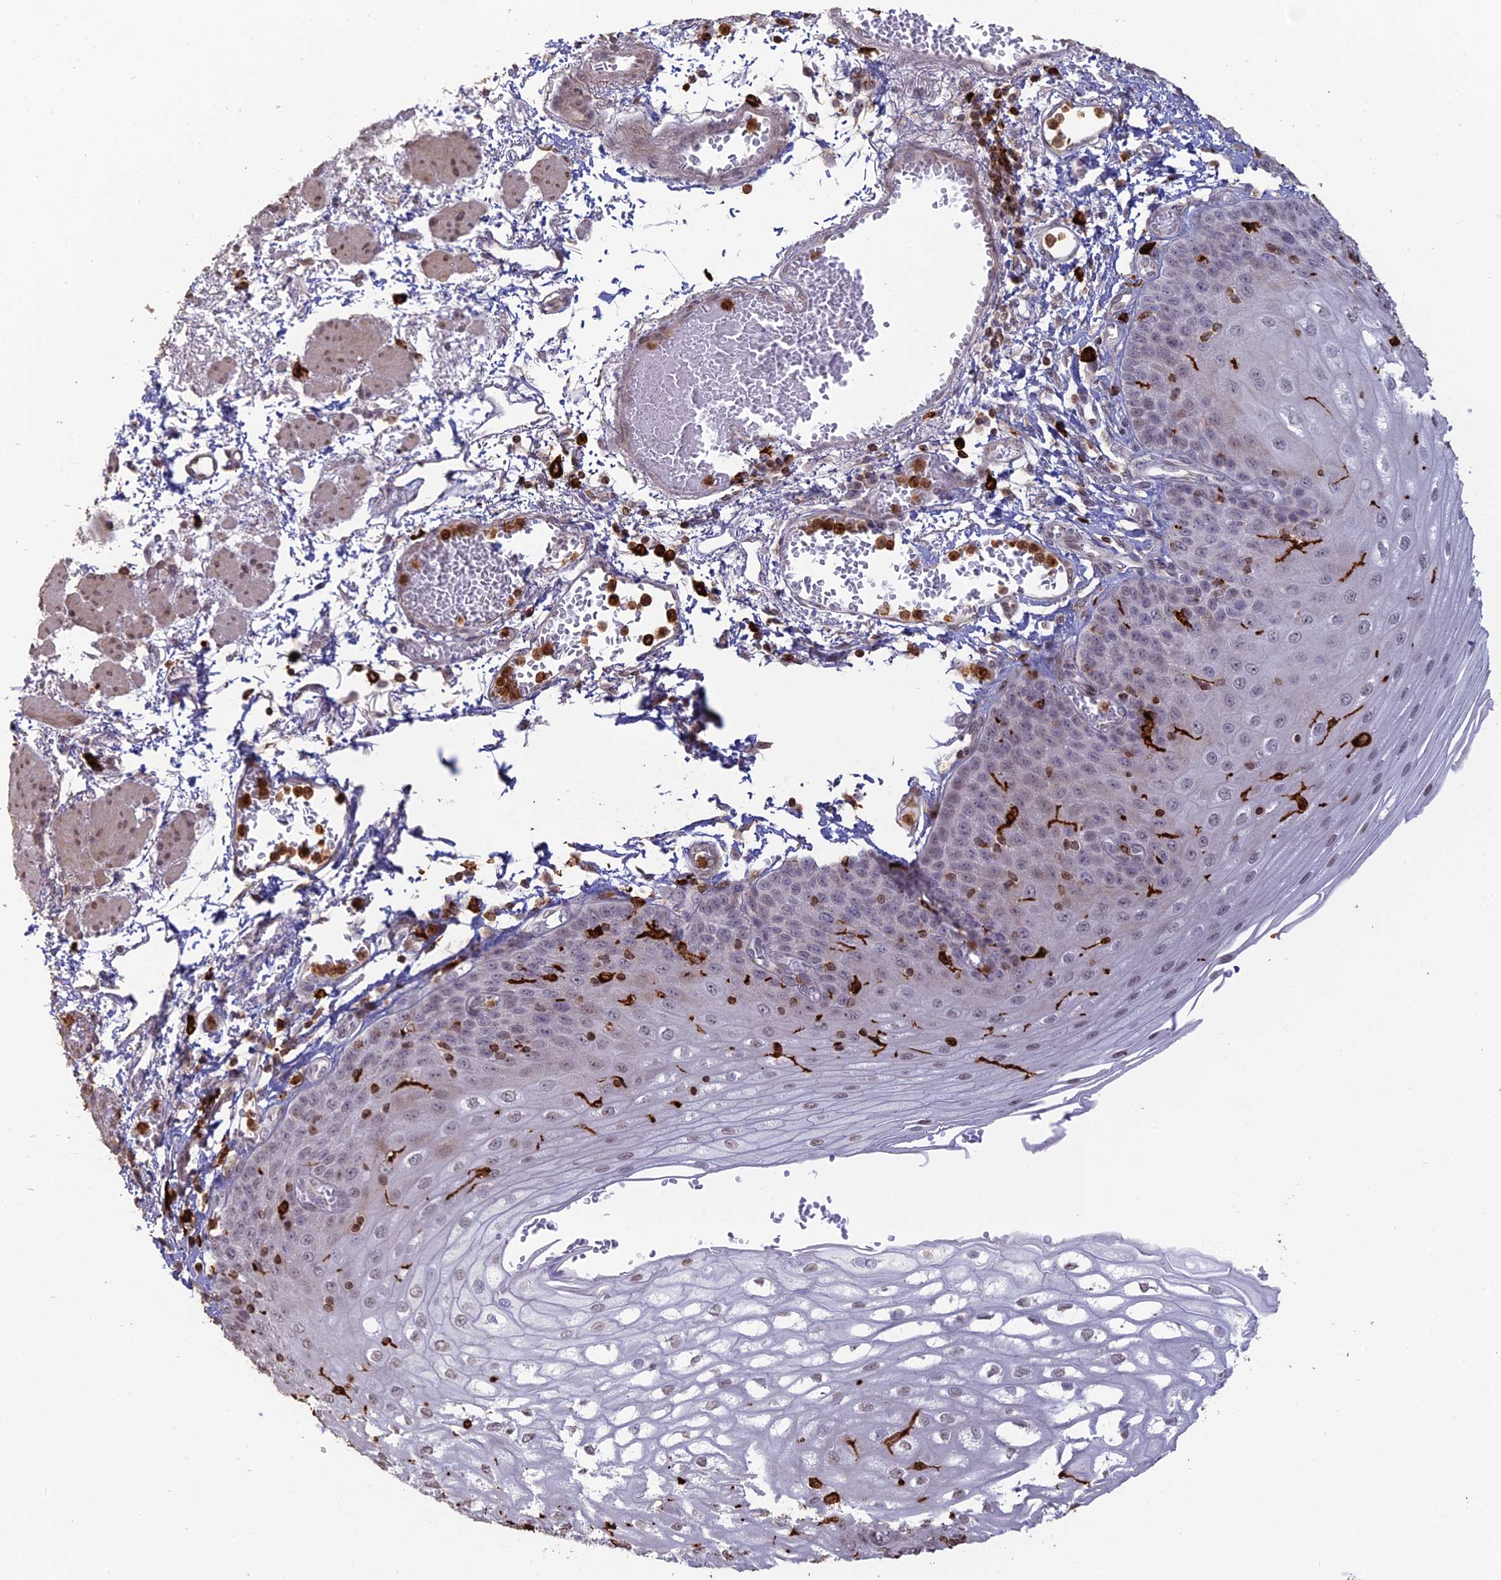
{"staining": {"intensity": "negative", "quantity": "none", "location": "none"}, "tissue": "esophagus", "cell_type": "Squamous epithelial cells", "image_type": "normal", "snomed": [{"axis": "morphology", "description": "Normal tissue, NOS"}, {"axis": "topography", "description": "Esophagus"}], "caption": "This is an immunohistochemistry (IHC) micrograph of benign human esophagus. There is no expression in squamous epithelial cells.", "gene": "APOBR", "patient": {"sex": "male", "age": 81}}